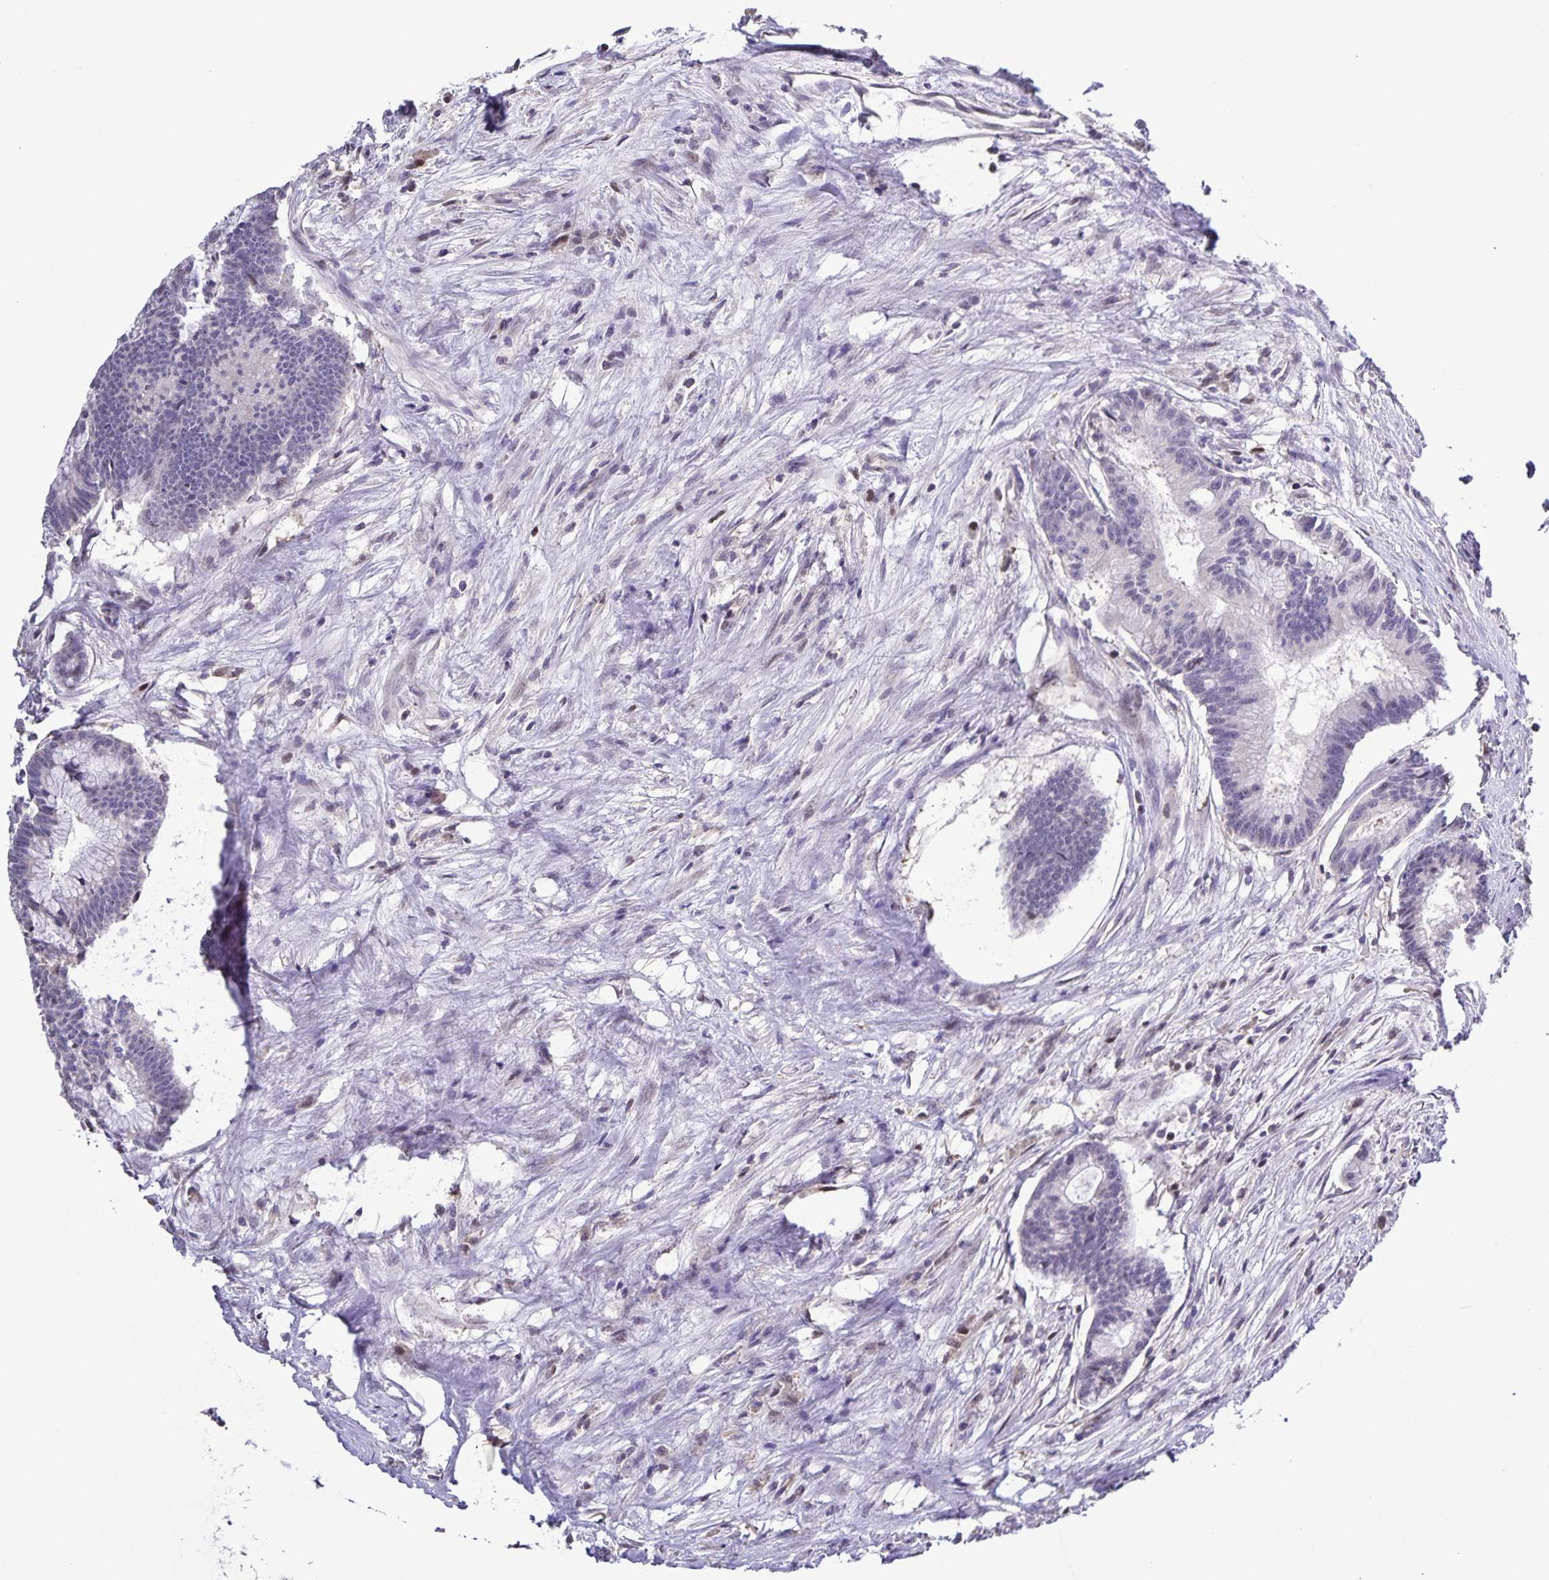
{"staining": {"intensity": "negative", "quantity": "none", "location": "none"}, "tissue": "colorectal cancer", "cell_type": "Tumor cells", "image_type": "cancer", "snomed": [{"axis": "morphology", "description": "Adenocarcinoma, NOS"}, {"axis": "topography", "description": "Colon"}], "caption": "An immunohistochemistry (IHC) photomicrograph of colorectal cancer (adenocarcinoma) is shown. There is no staining in tumor cells of colorectal cancer (adenocarcinoma).", "gene": "ONECUT2", "patient": {"sex": "female", "age": 78}}